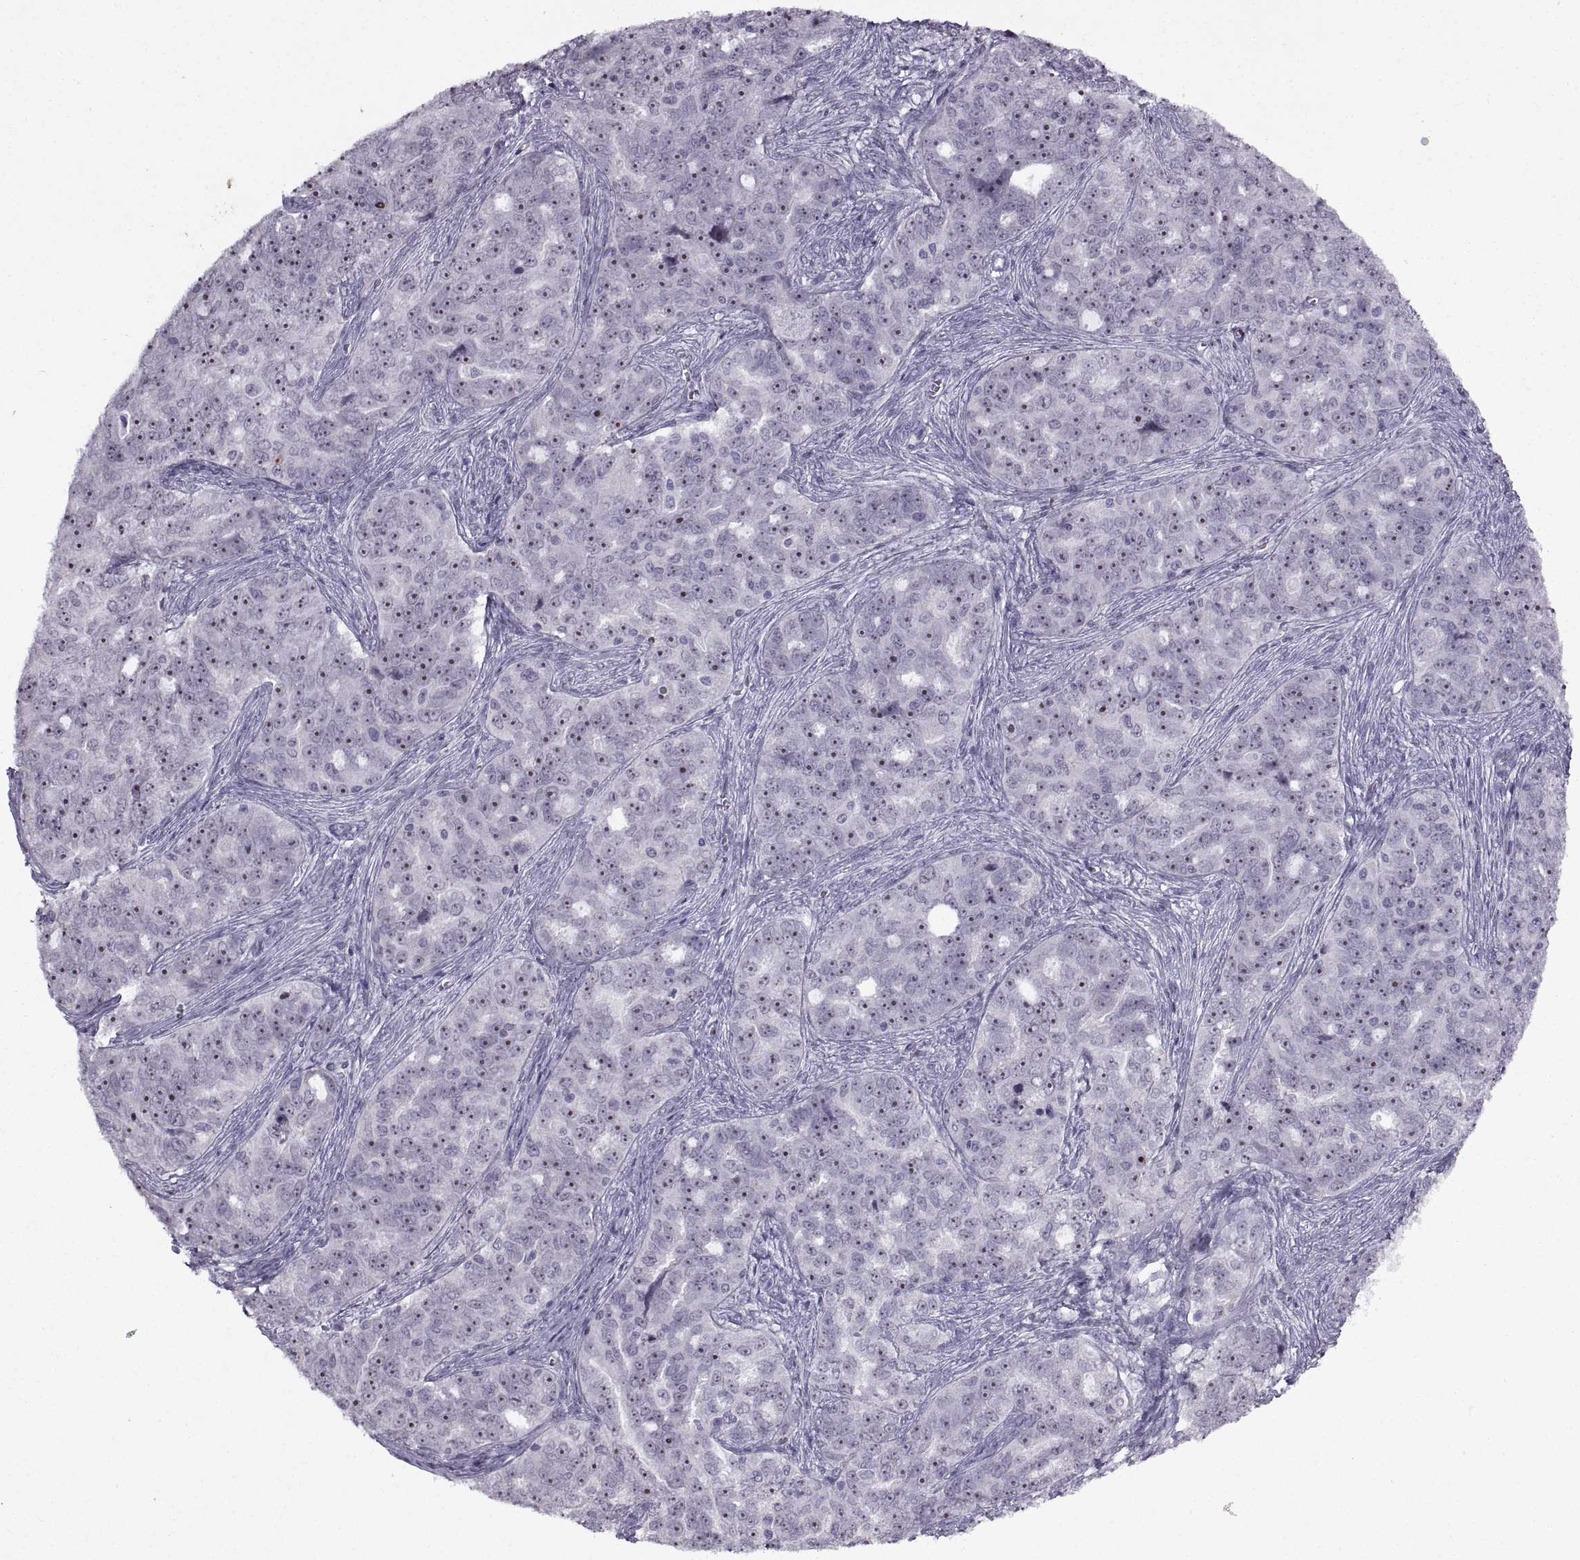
{"staining": {"intensity": "strong", "quantity": "25%-75%", "location": "nuclear"}, "tissue": "ovarian cancer", "cell_type": "Tumor cells", "image_type": "cancer", "snomed": [{"axis": "morphology", "description": "Cystadenocarcinoma, serous, NOS"}, {"axis": "topography", "description": "Ovary"}], "caption": "Protein expression analysis of ovarian cancer displays strong nuclear positivity in approximately 25%-75% of tumor cells.", "gene": "SINHCAF", "patient": {"sex": "female", "age": 51}}